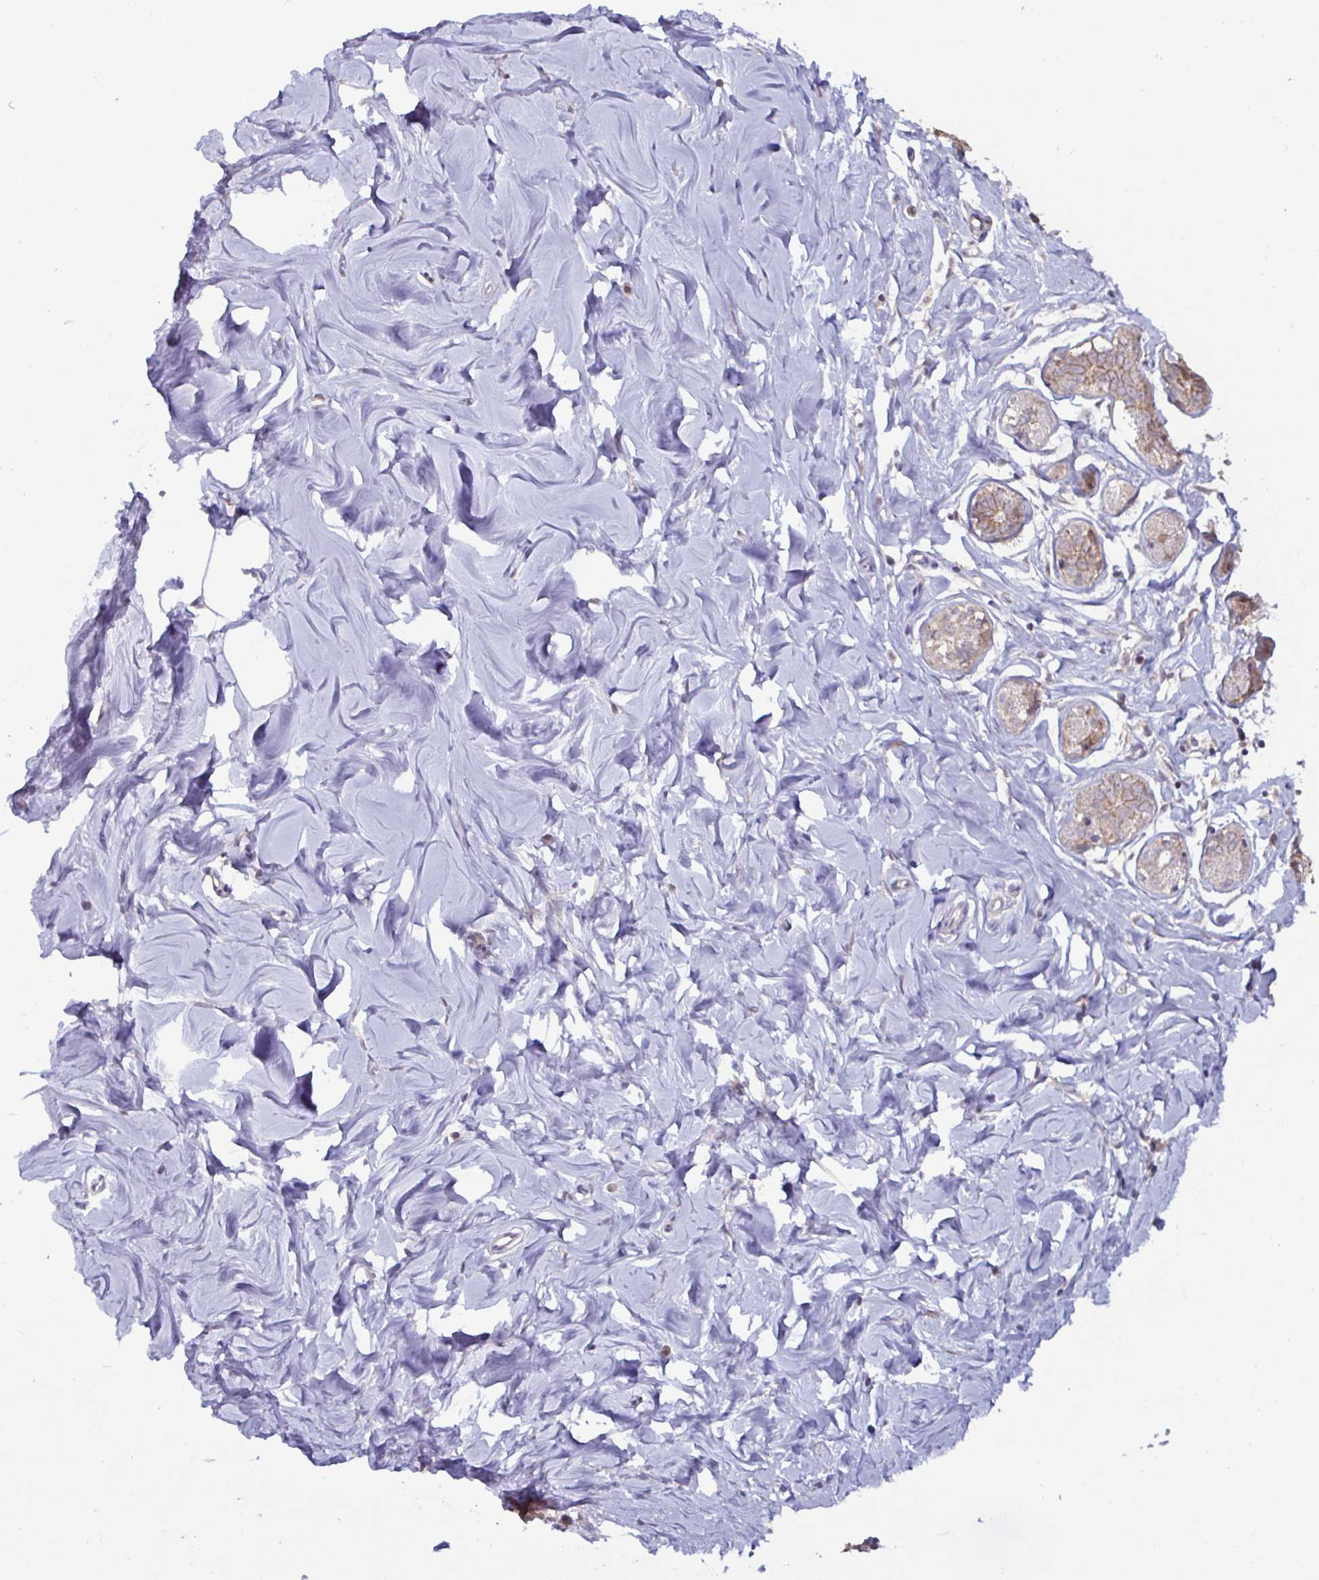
{"staining": {"intensity": "negative", "quantity": "none", "location": "none"}, "tissue": "breast", "cell_type": "Adipocytes", "image_type": "normal", "snomed": [{"axis": "morphology", "description": "Normal tissue, NOS"}, {"axis": "topography", "description": "Breast"}], "caption": "Immunohistochemistry (IHC) of normal breast displays no staining in adipocytes. The staining was performed using DAB to visualize the protein expression in brown, while the nuclei were stained in blue with hematoxylin (Magnification: 20x).", "gene": "GSTM1", "patient": {"sex": "female", "age": 27}}